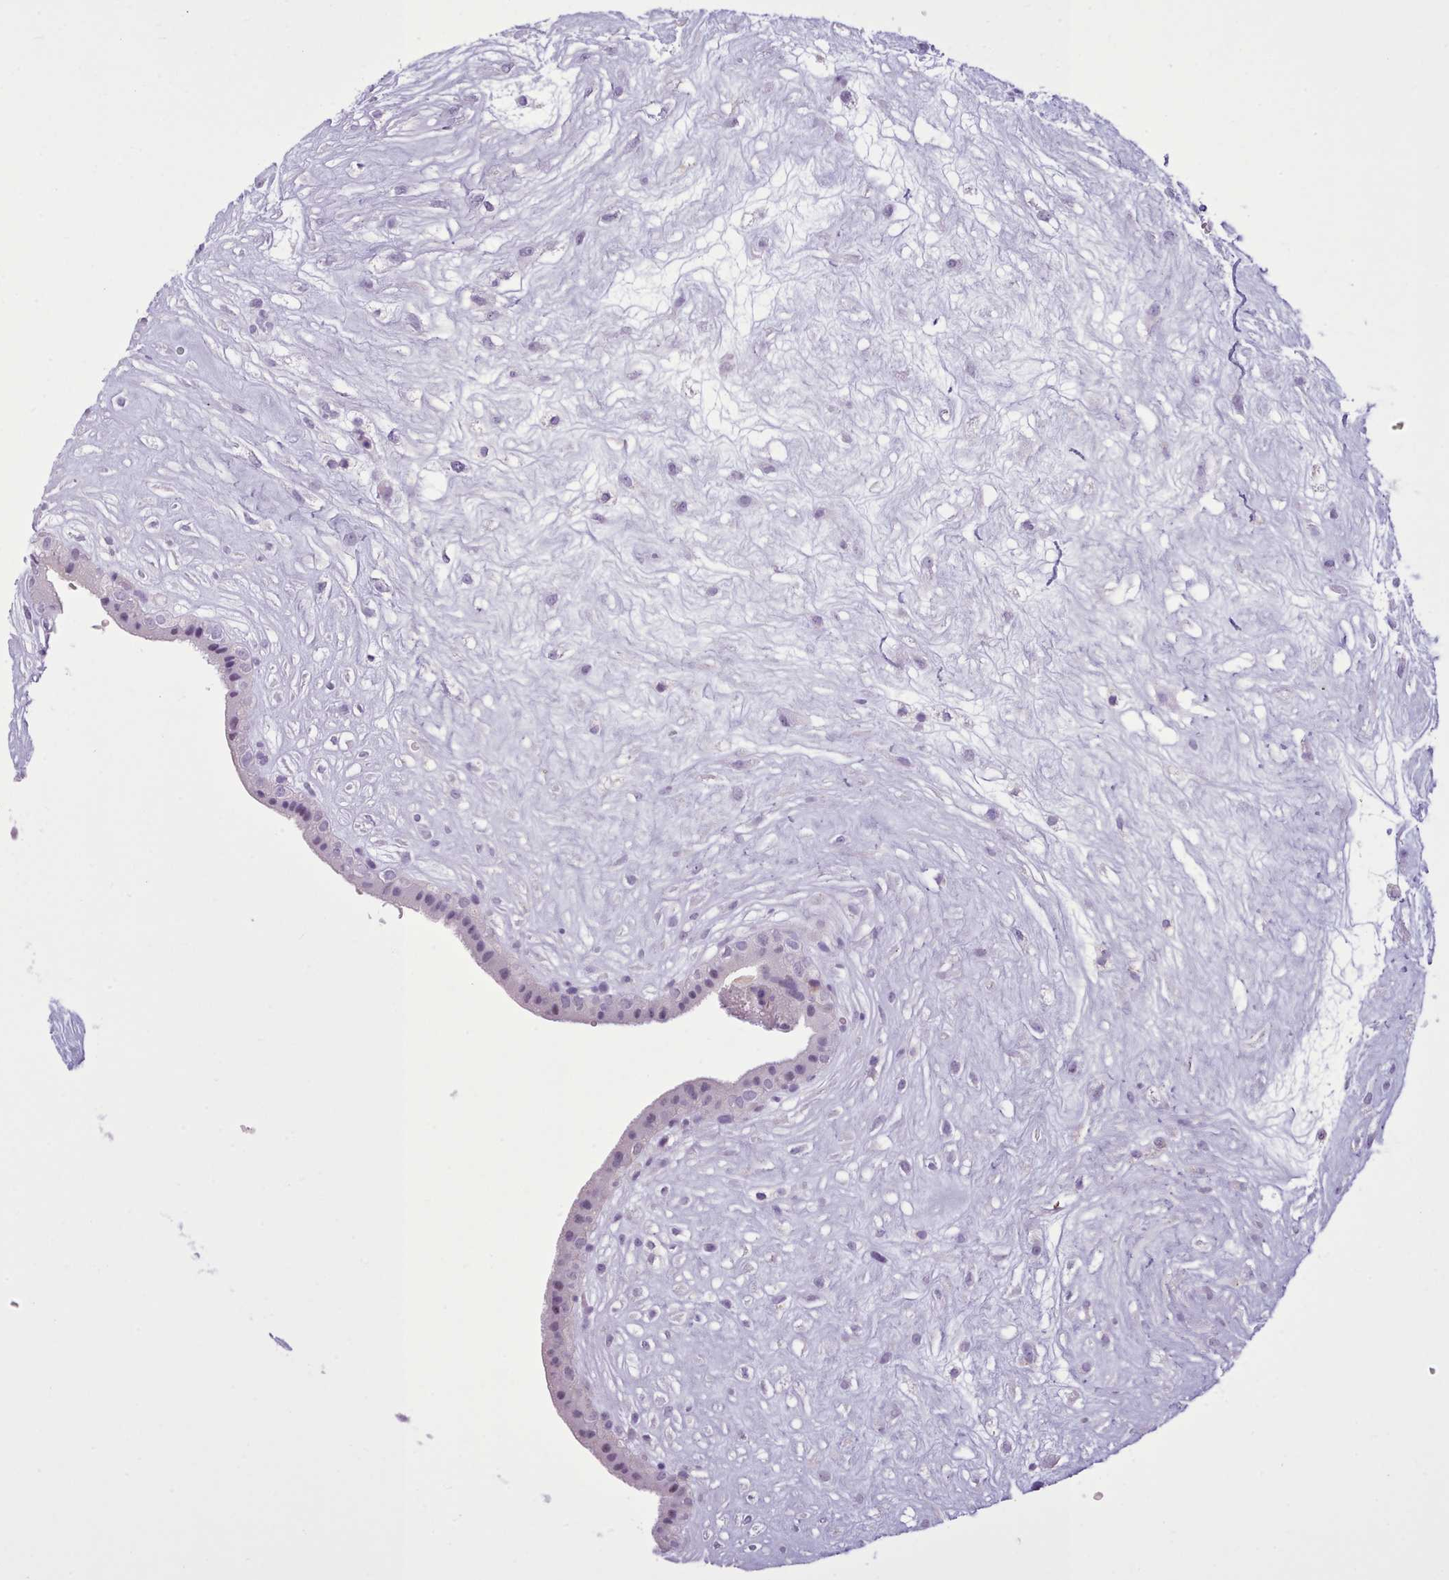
{"staining": {"intensity": "negative", "quantity": "none", "location": "none"}, "tissue": "placenta", "cell_type": "Decidual cells", "image_type": "normal", "snomed": [{"axis": "morphology", "description": "Normal tissue, NOS"}, {"axis": "topography", "description": "Placenta"}], "caption": "This histopathology image is of unremarkable placenta stained with IHC to label a protein in brown with the nuclei are counter-stained blue. There is no expression in decidual cells. The staining is performed using DAB (3,3'-diaminobenzidine) brown chromogen with nuclei counter-stained in using hematoxylin.", "gene": "FBXO48", "patient": {"sex": "female", "age": 18}}